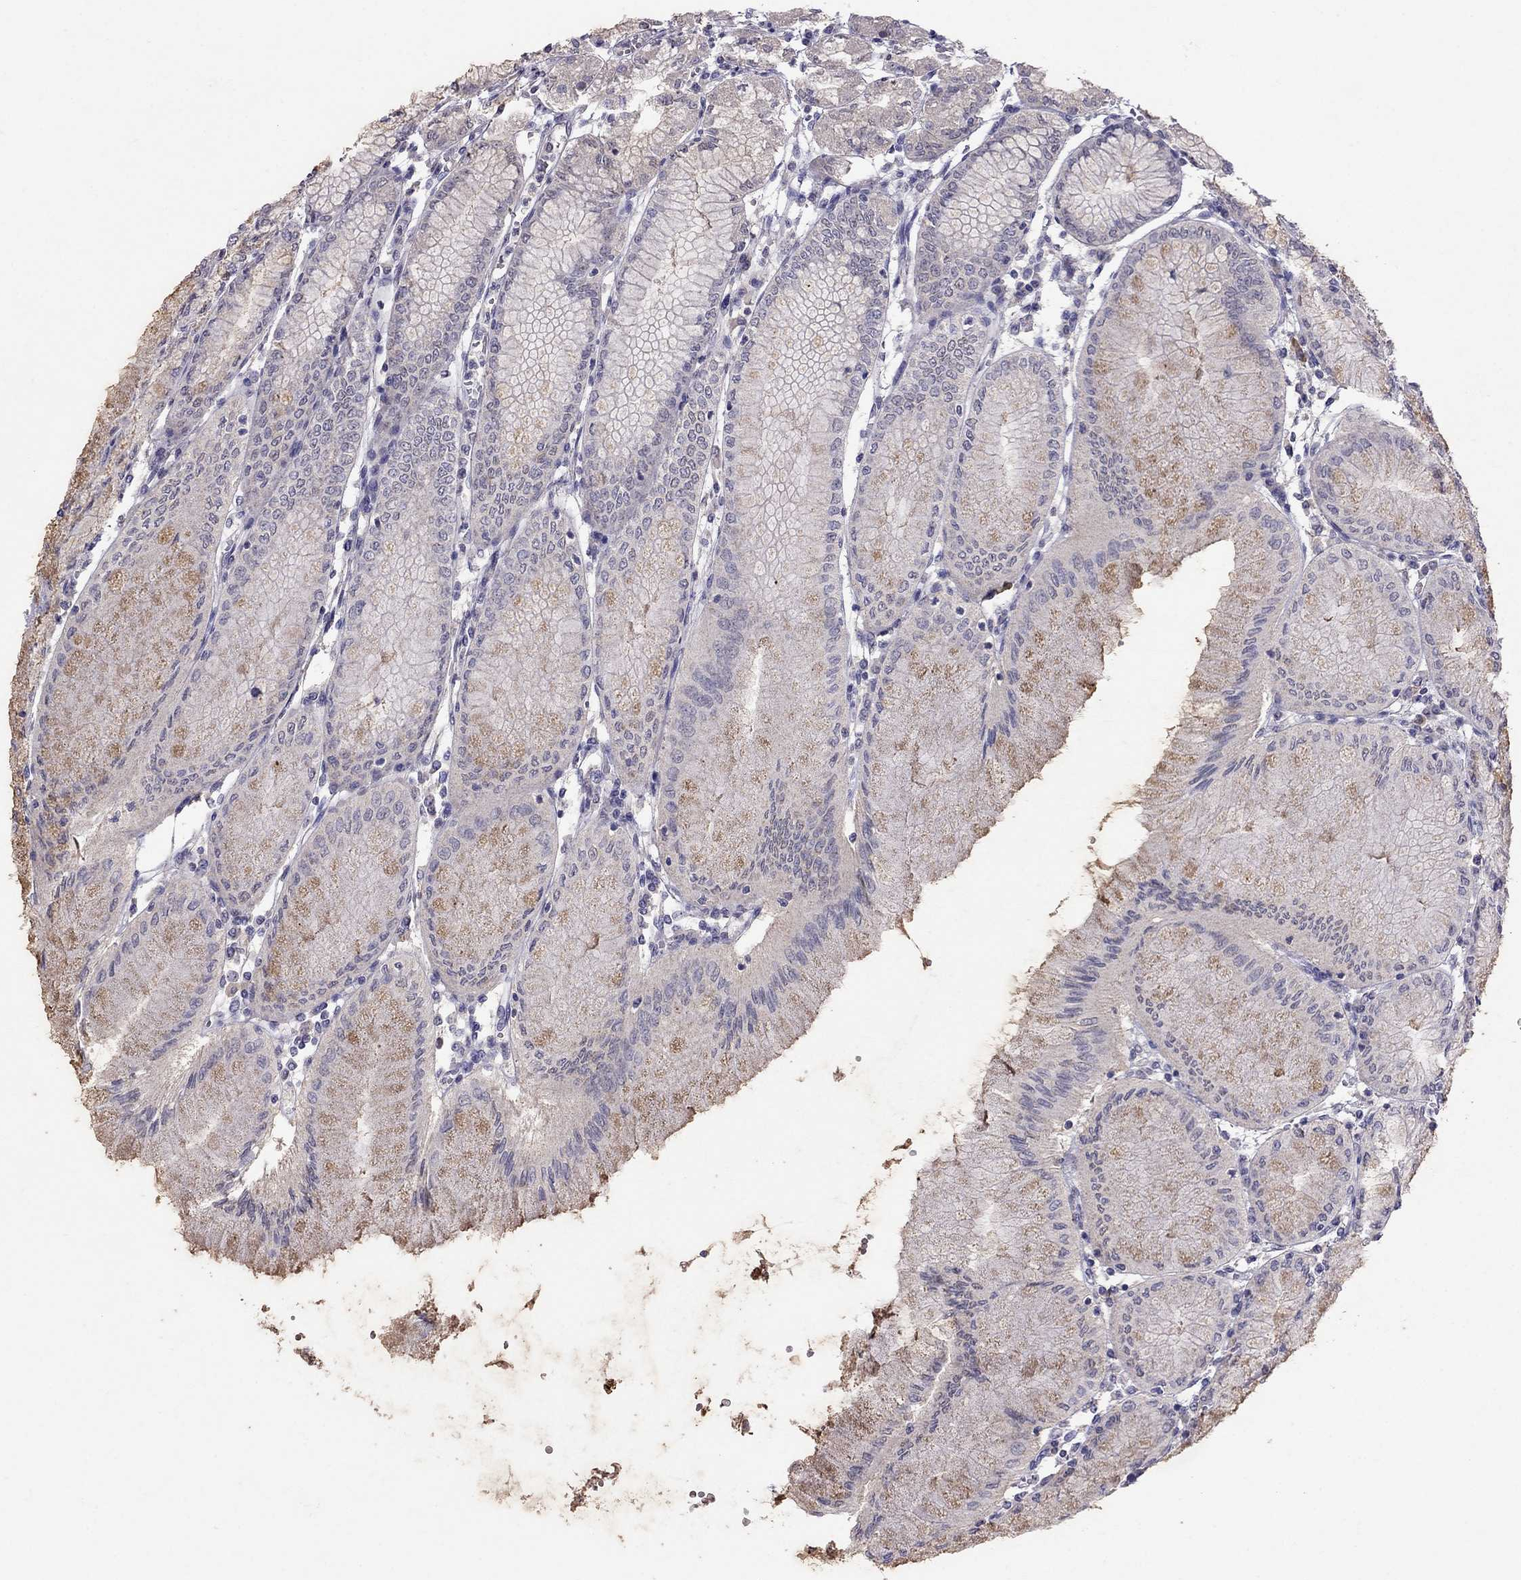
{"staining": {"intensity": "weak", "quantity": "25%-75%", "location": "cytoplasmic/membranous"}, "tissue": "stomach", "cell_type": "Glandular cells", "image_type": "normal", "snomed": [{"axis": "morphology", "description": "Normal tissue, NOS"}, {"axis": "topography", "description": "Skeletal muscle"}, {"axis": "topography", "description": "Stomach"}], "caption": "Immunohistochemical staining of unremarkable stomach reveals 25%-75% levels of weak cytoplasmic/membranous protein staining in approximately 25%-75% of glandular cells.", "gene": "FST", "patient": {"sex": "female", "age": 57}}